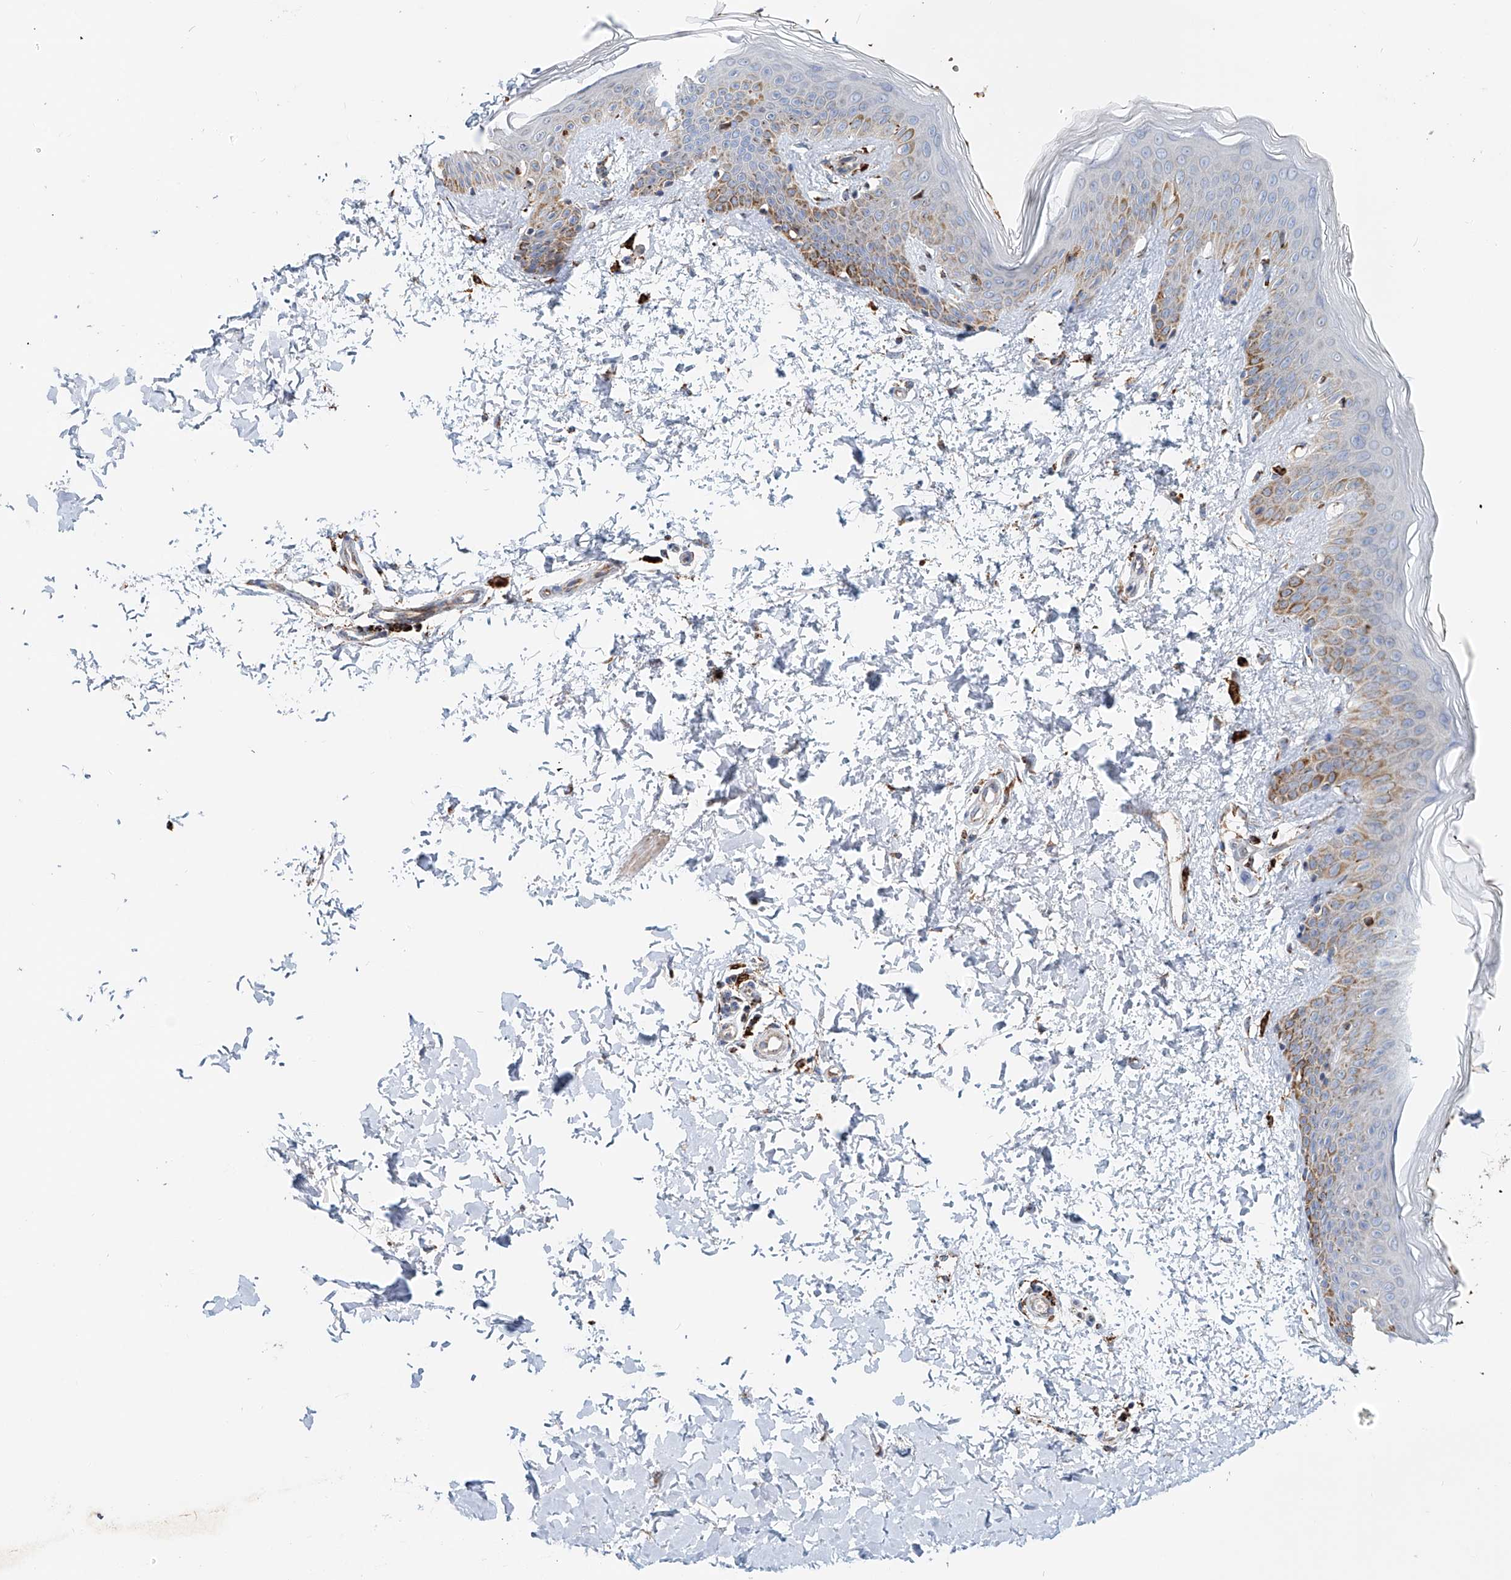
{"staining": {"intensity": "strong", "quantity": ">75%", "location": "cytoplasmic/membranous"}, "tissue": "skin", "cell_type": "Fibroblasts", "image_type": "normal", "snomed": [{"axis": "morphology", "description": "Normal tissue, NOS"}, {"axis": "morphology", "description": "Neoplasm, benign, NOS"}, {"axis": "topography", "description": "Skin"}, {"axis": "topography", "description": "Soft tissue"}], "caption": "Immunohistochemistry (IHC) micrograph of normal skin: skin stained using immunohistochemistry reveals high levels of strong protein expression localized specifically in the cytoplasmic/membranous of fibroblasts, appearing as a cytoplasmic/membranous brown color.", "gene": "CARD10", "patient": {"sex": "male", "age": 26}}